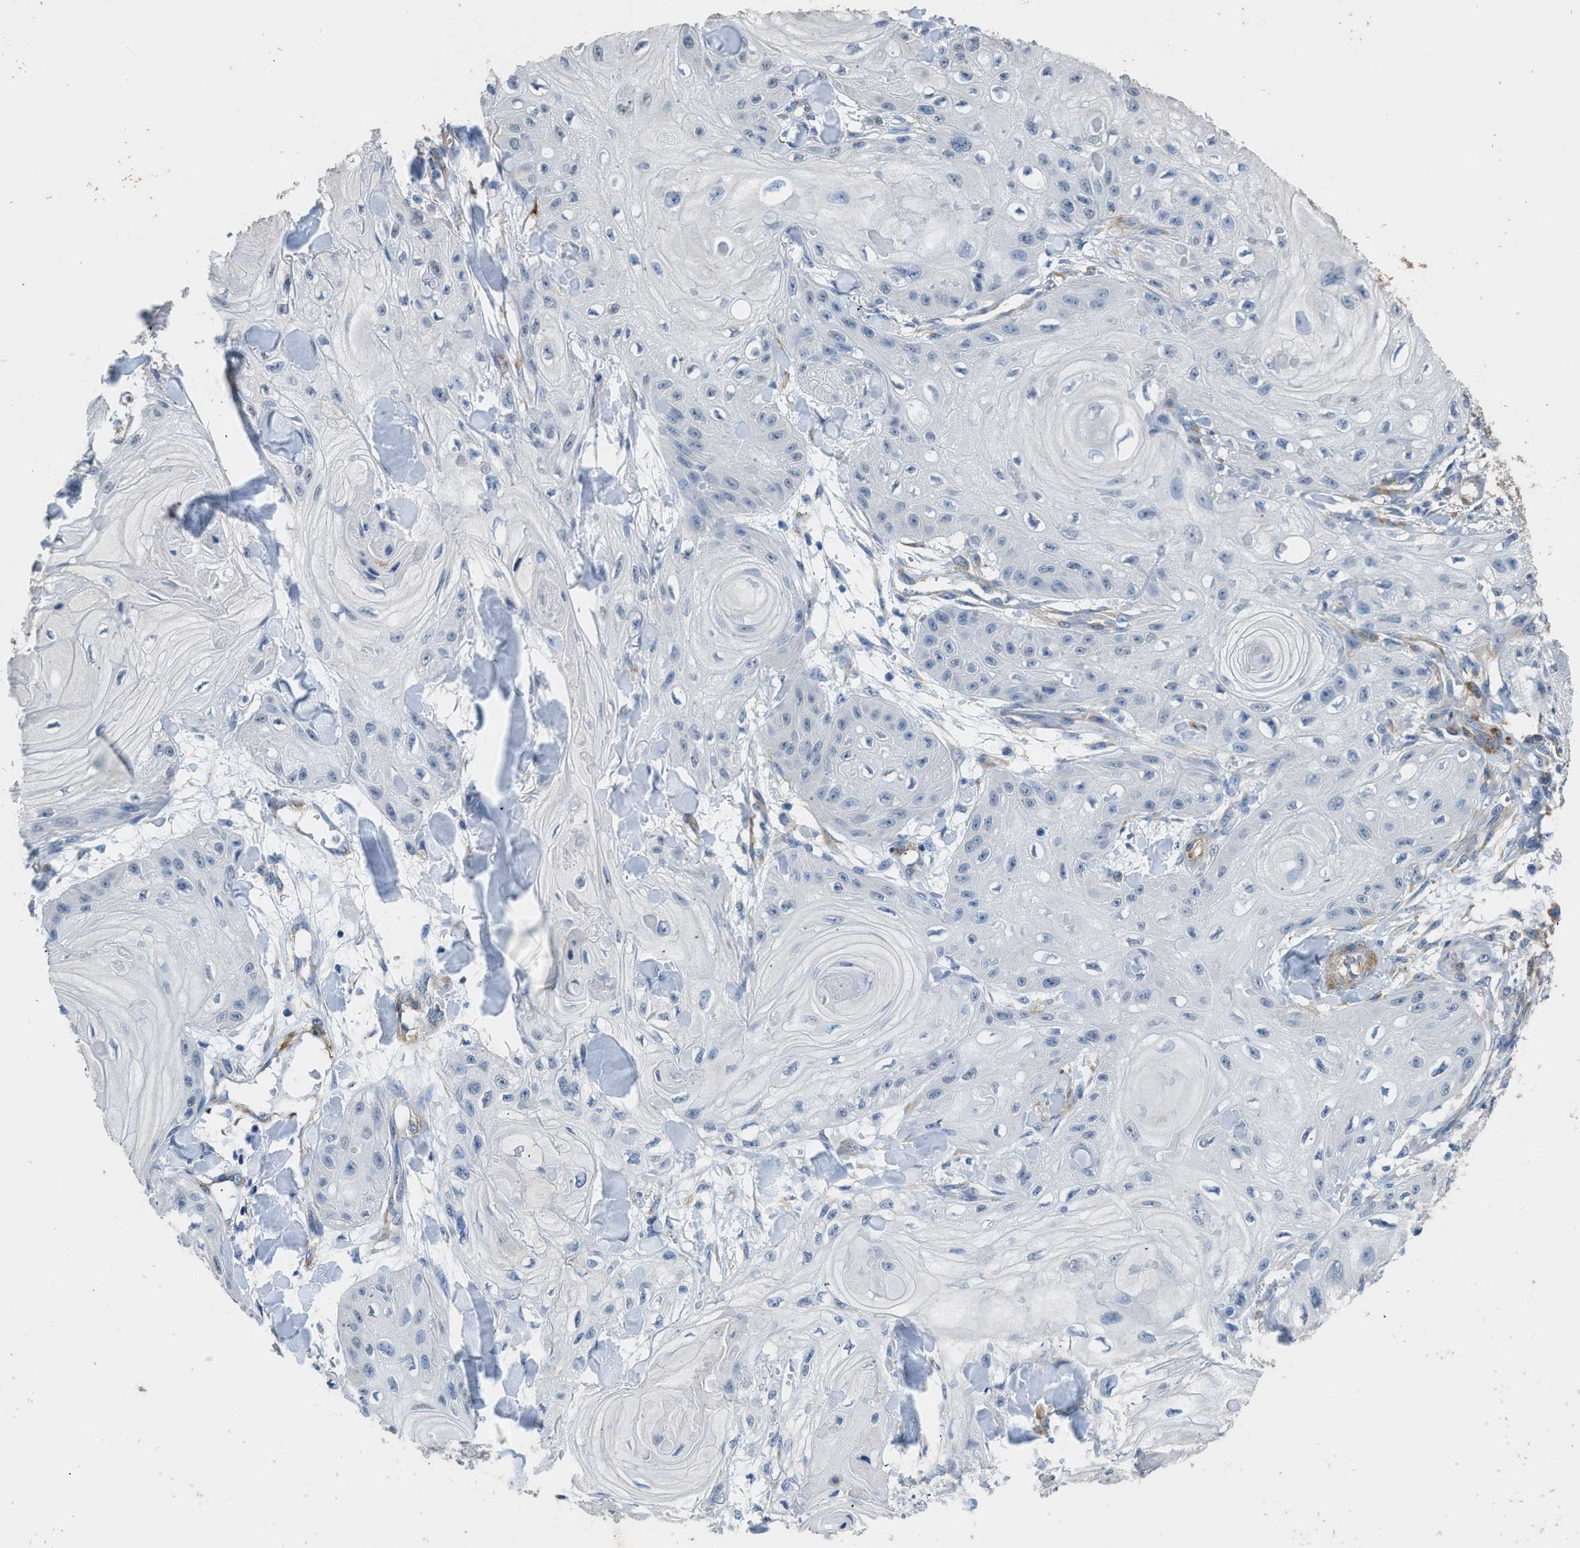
{"staining": {"intensity": "negative", "quantity": "none", "location": "none"}, "tissue": "skin cancer", "cell_type": "Tumor cells", "image_type": "cancer", "snomed": [{"axis": "morphology", "description": "Squamous cell carcinoma, NOS"}, {"axis": "topography", "description": "Skin"}], "caption": "Immunohistochemistry of skin cancer (squamous cell carcinoma) shows no positivity in tumor cells.", "gene": "ZSWIM5", "patient": {"sex": "male", "age": 74}}